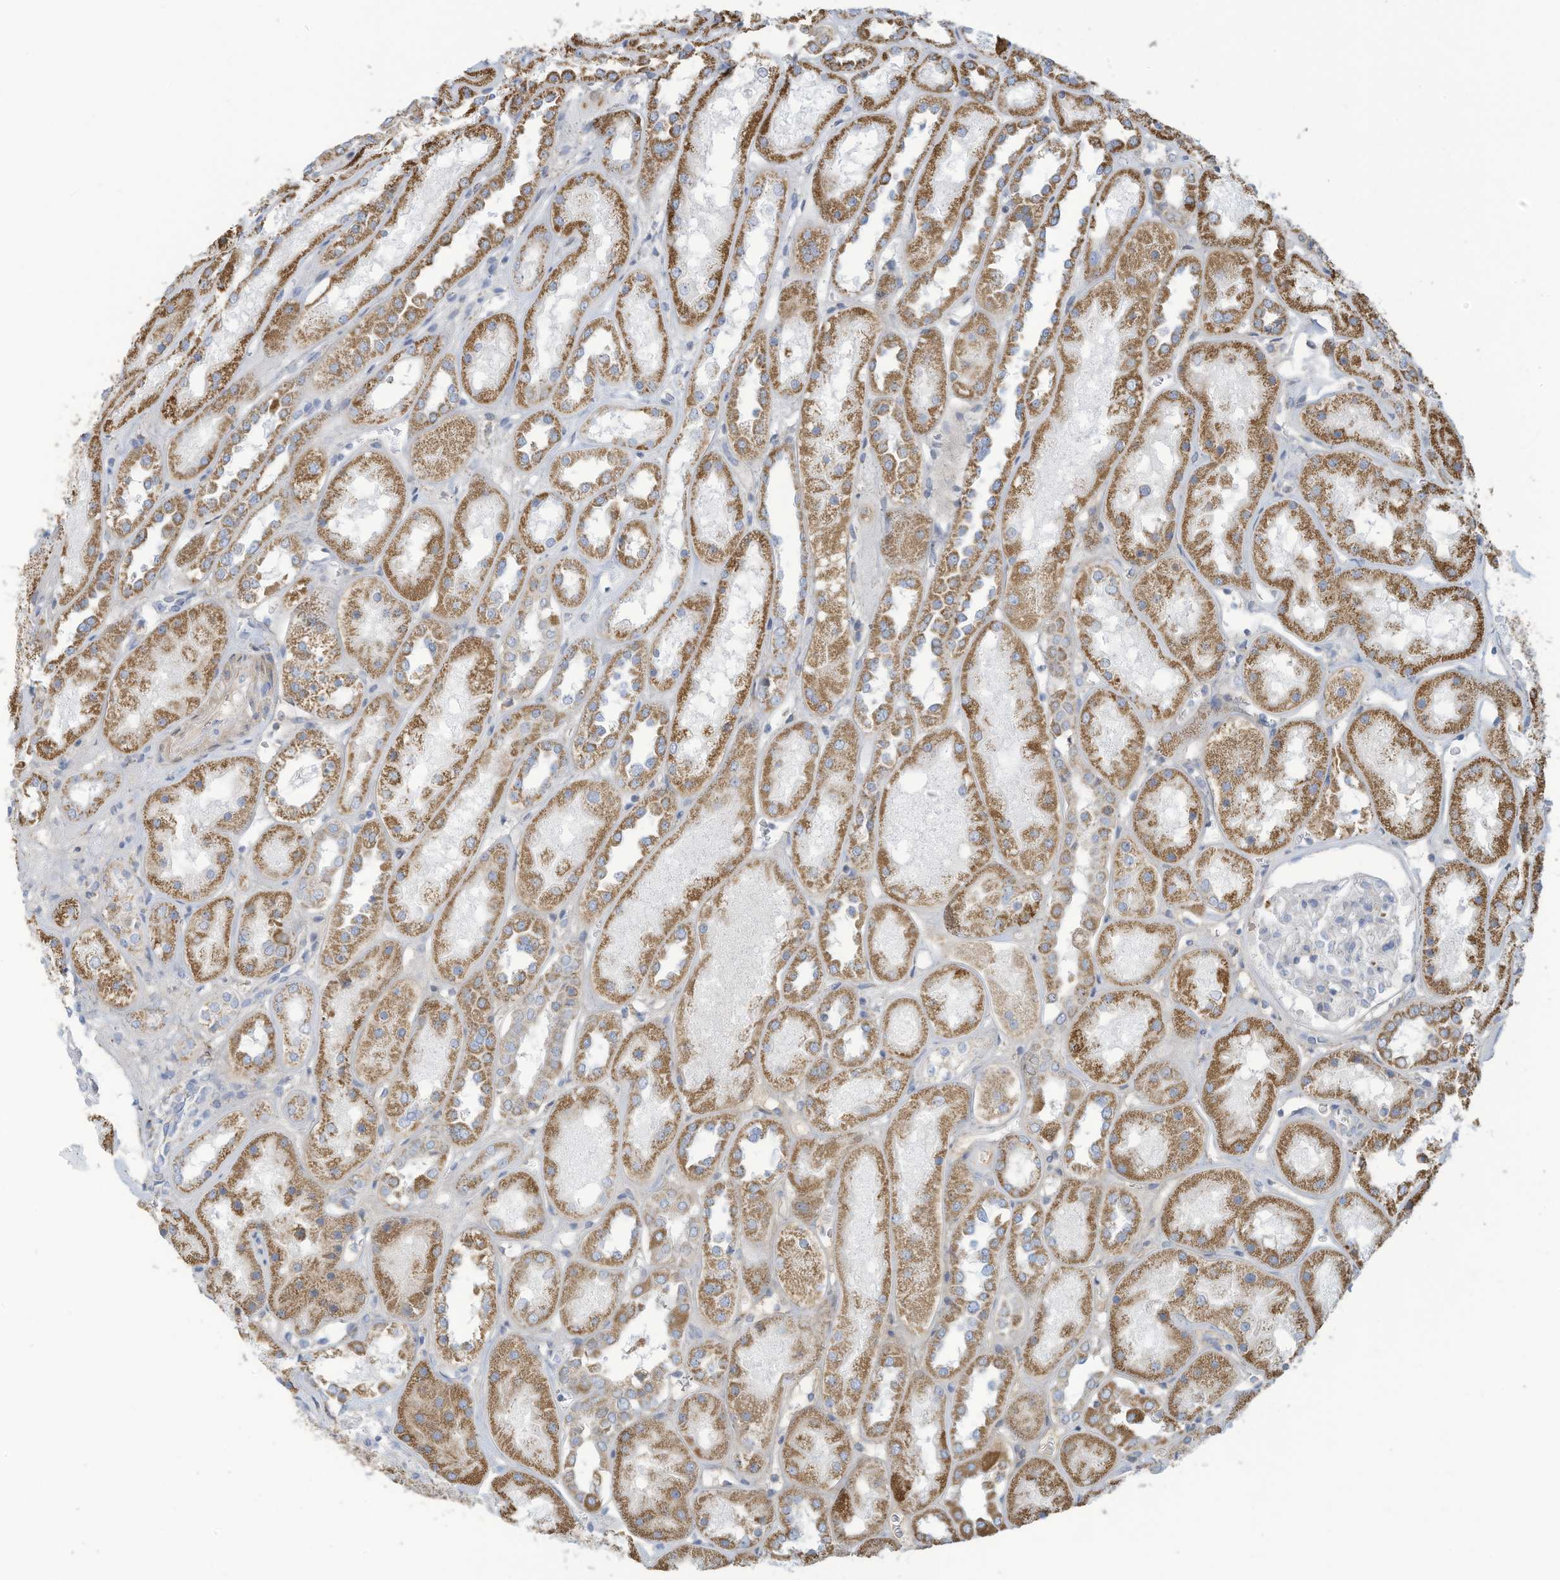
{"staining": {"intensity": "negative", "quantity": "none", "location": "none"}, "tissue": "kidney", "cell_type": "Cells in glomeruli", "image_type": "normal", "snomed": [{"axis": "morphology", "description": "Normal tissue, NOS"}, {"axis": "topography", "description": "Kidney"}], "caption": "DAB (3,3'-diaminobenzidine) immunohistochemical staining of unremarkable human kidney exhibits no significant expression in cells in glomeruli.", "gene": "NLN", "patient": {"sex": "male", "age": 70}}